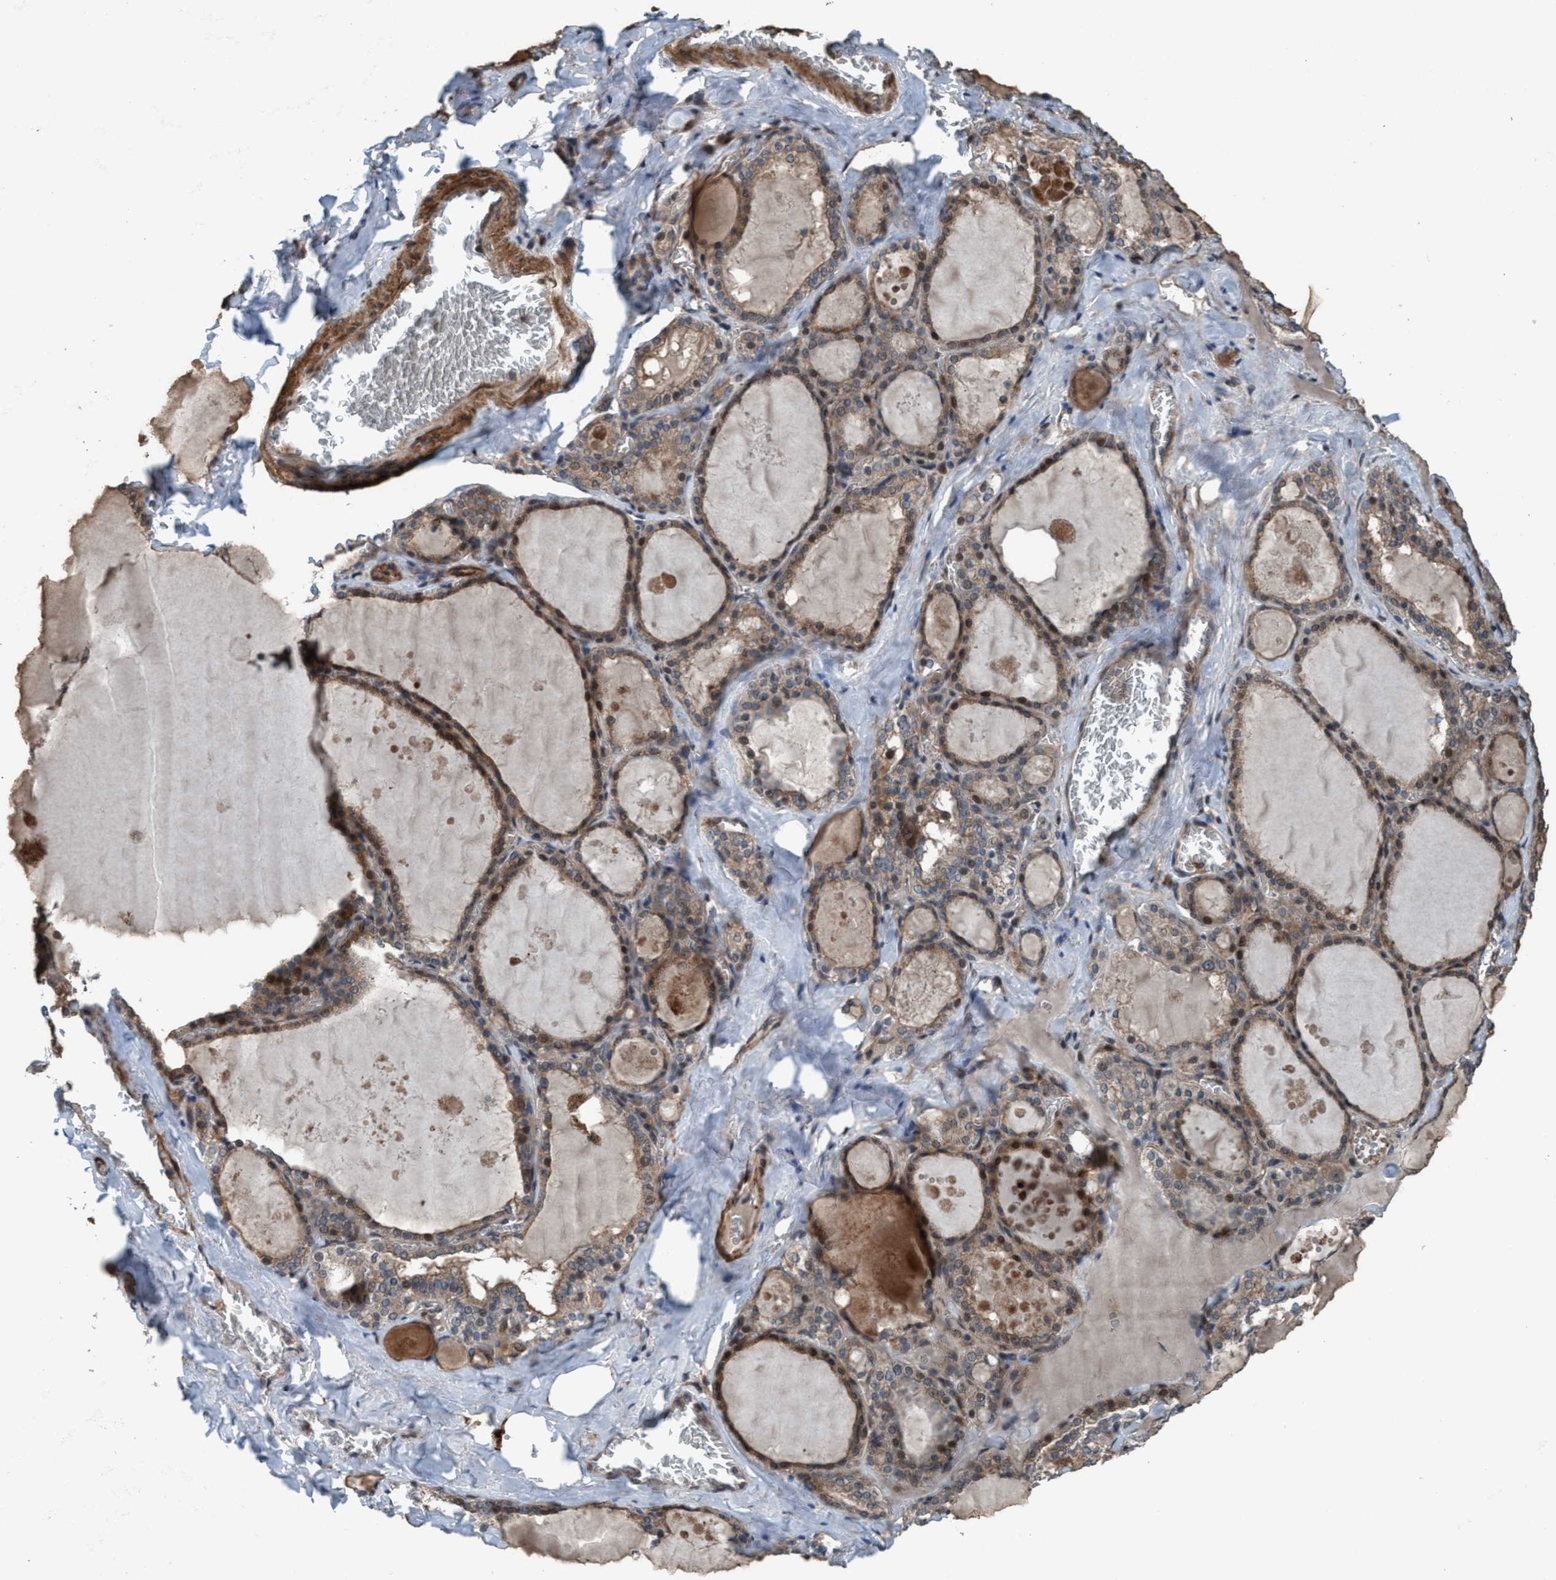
{"staining": {"intensity": "moderate", "quantity": ">75%", "location": "cytoplasmic/membranous"}, "tissue": "thyroid gland", "cell_type": "Glandular cells", "image_type": "normal", "snomed": [{"axis": "morphology", "description": "Normal tissue, NOS"}, {"axis": "topography", "description": "Thyroid gland"}], "caption": "IHC (DAB) staining of benign human thyroid gland reveals moderate cytoplasmic/membranous protein positivity in about >75% of glandular cells. (Brightfield microscopy of DAB IHC at high magnification).", "gene": "NISCH", "patient": {"sex": "male", "age": 56}}